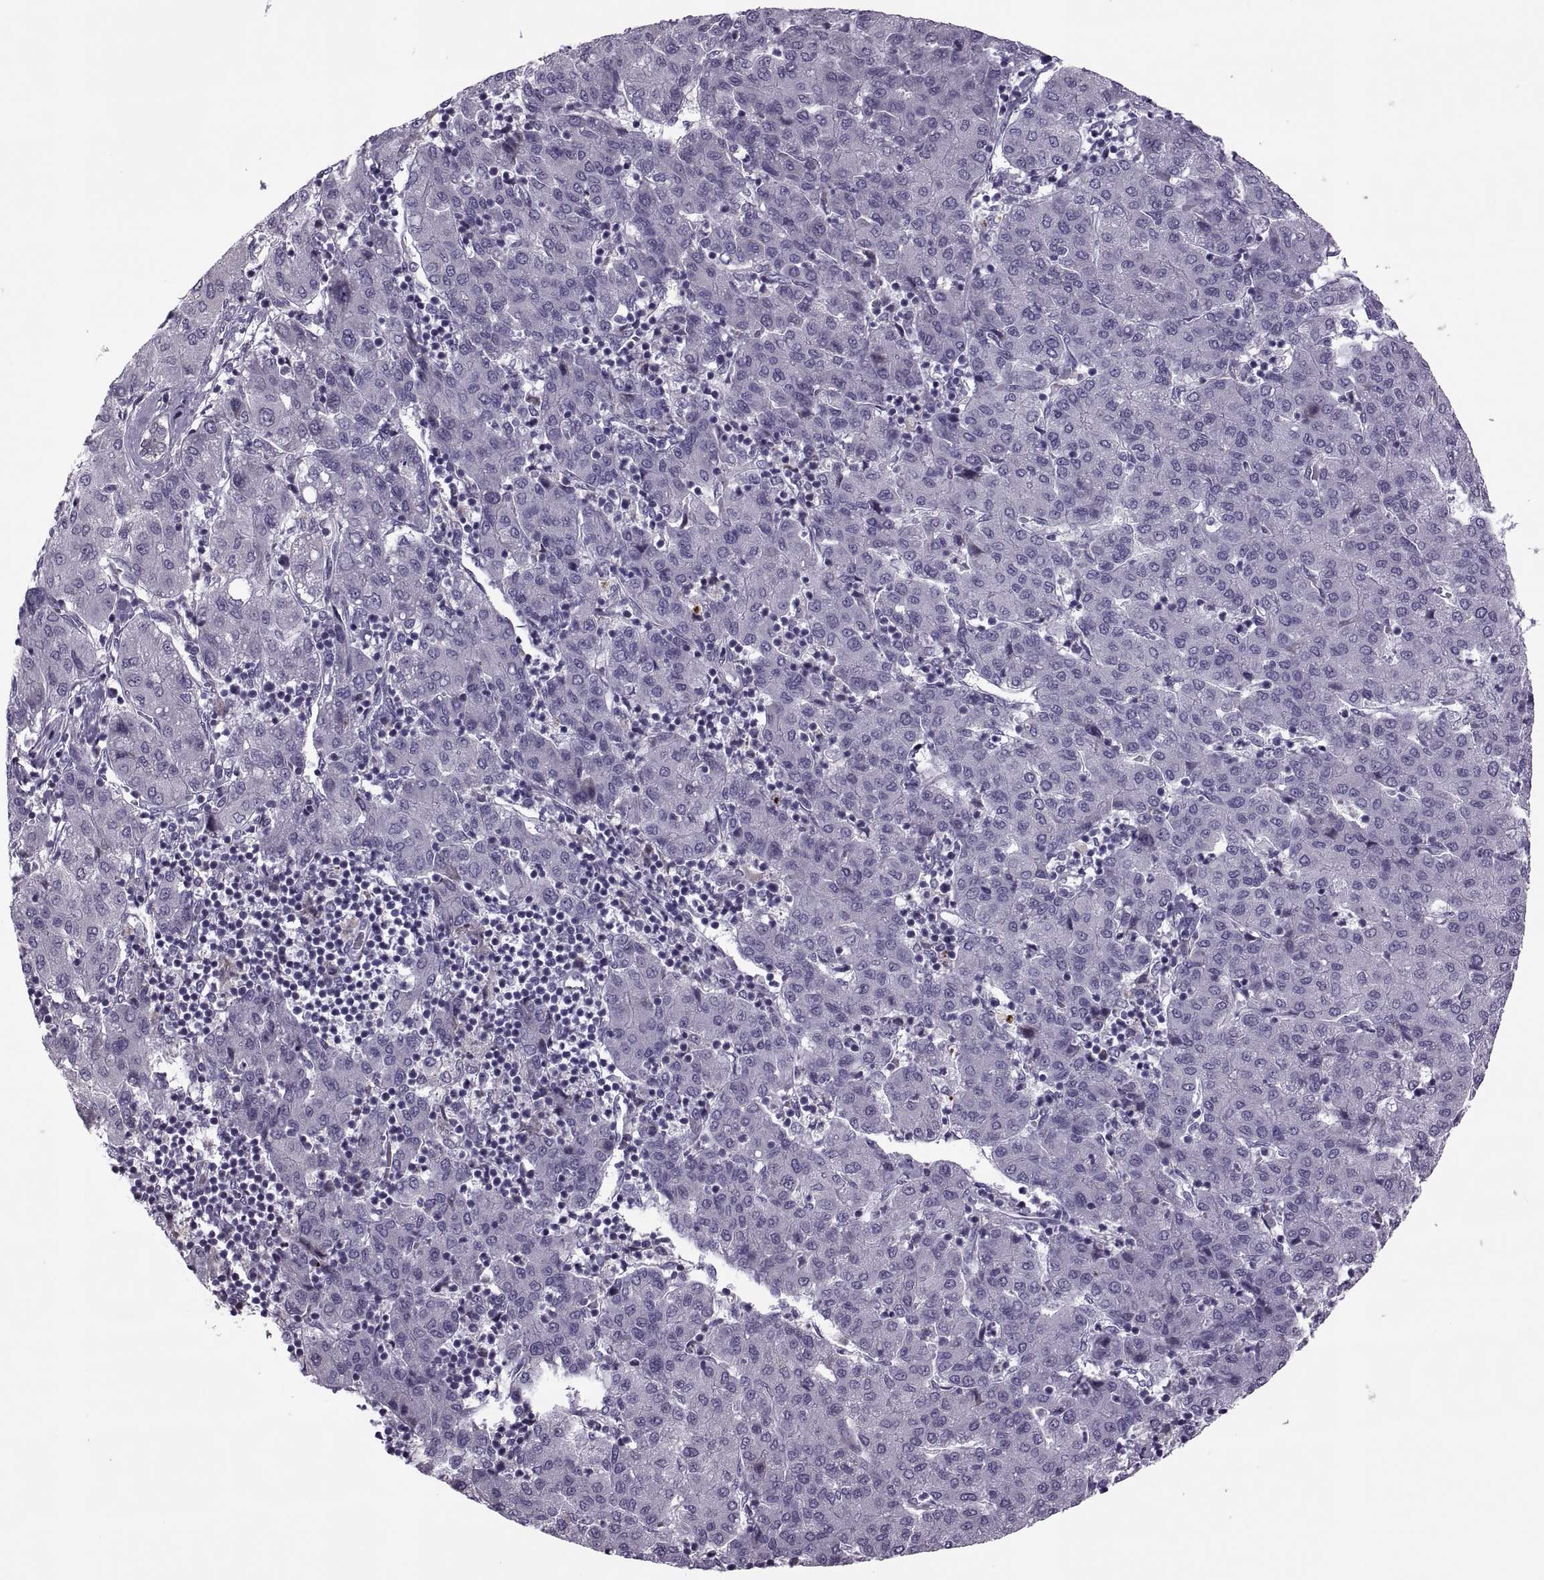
{"staining": {"intensity": "negative", "quantity": "none", "location": "none"}, "tissue": "liver cancer", "cell_type": "Tumor cells", "image_type": "cancer", "snomed": [{"axis": "morphology", "description": "Carcinoma, Hepatocellular, NOS"}, {"axis": "topography", "description": "Liver"}], "caption": "Tumor cells are negative for protein expression in human liver cancer (hepatocellular carcinoma).", "gene": "ODF3", "patient": {"sex": "male", "age": 65}}